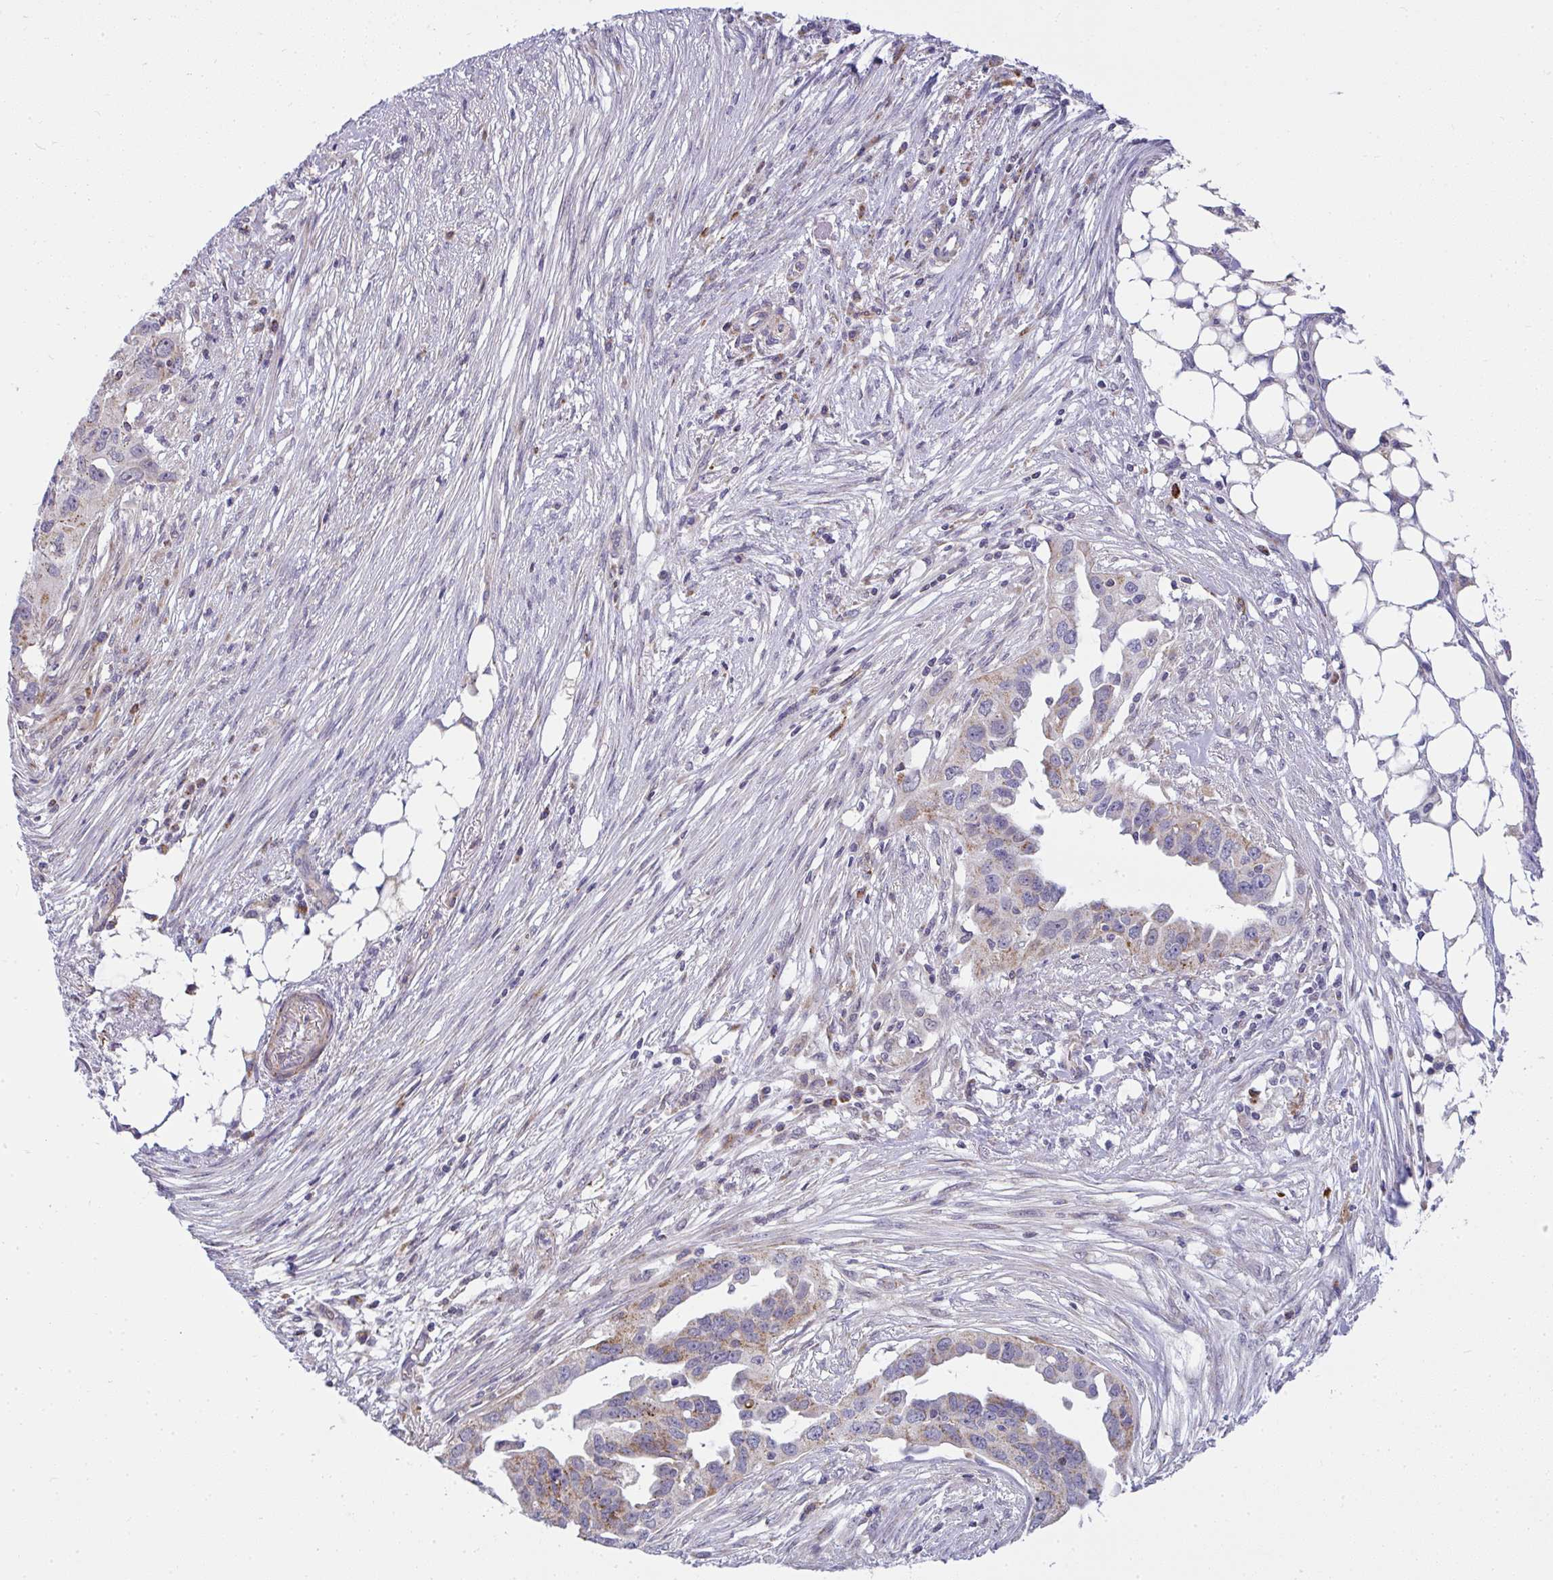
{"staining": {"intensity": "moderate", "quantity": ">75%", "location": "cytoplasmic/membranous"}, "tissue": "ovarian cancer", "cell_type": "Tumor cells", "image_type": "cancer", "snomed": [{"axis": "morphology", "description": "Carcinoma, endometroid"}, {"axis": "morphology", "description": "Cystadenocarcinoma, serous, NOS"}, {"axis": "topography", "description": "Ovary"}], "caption": "The micrograph displays immunohistochemical staining of ovarian serous cystadenocarcinoma. There is moderate cytoplasmic/membranous staining is present in about >75% of tumor cells. The protein of interest is shown in brown color, while the nuclei are stained blue.", "gene": "SRRM4", "patient": {"sex": "female", "age": 45}}